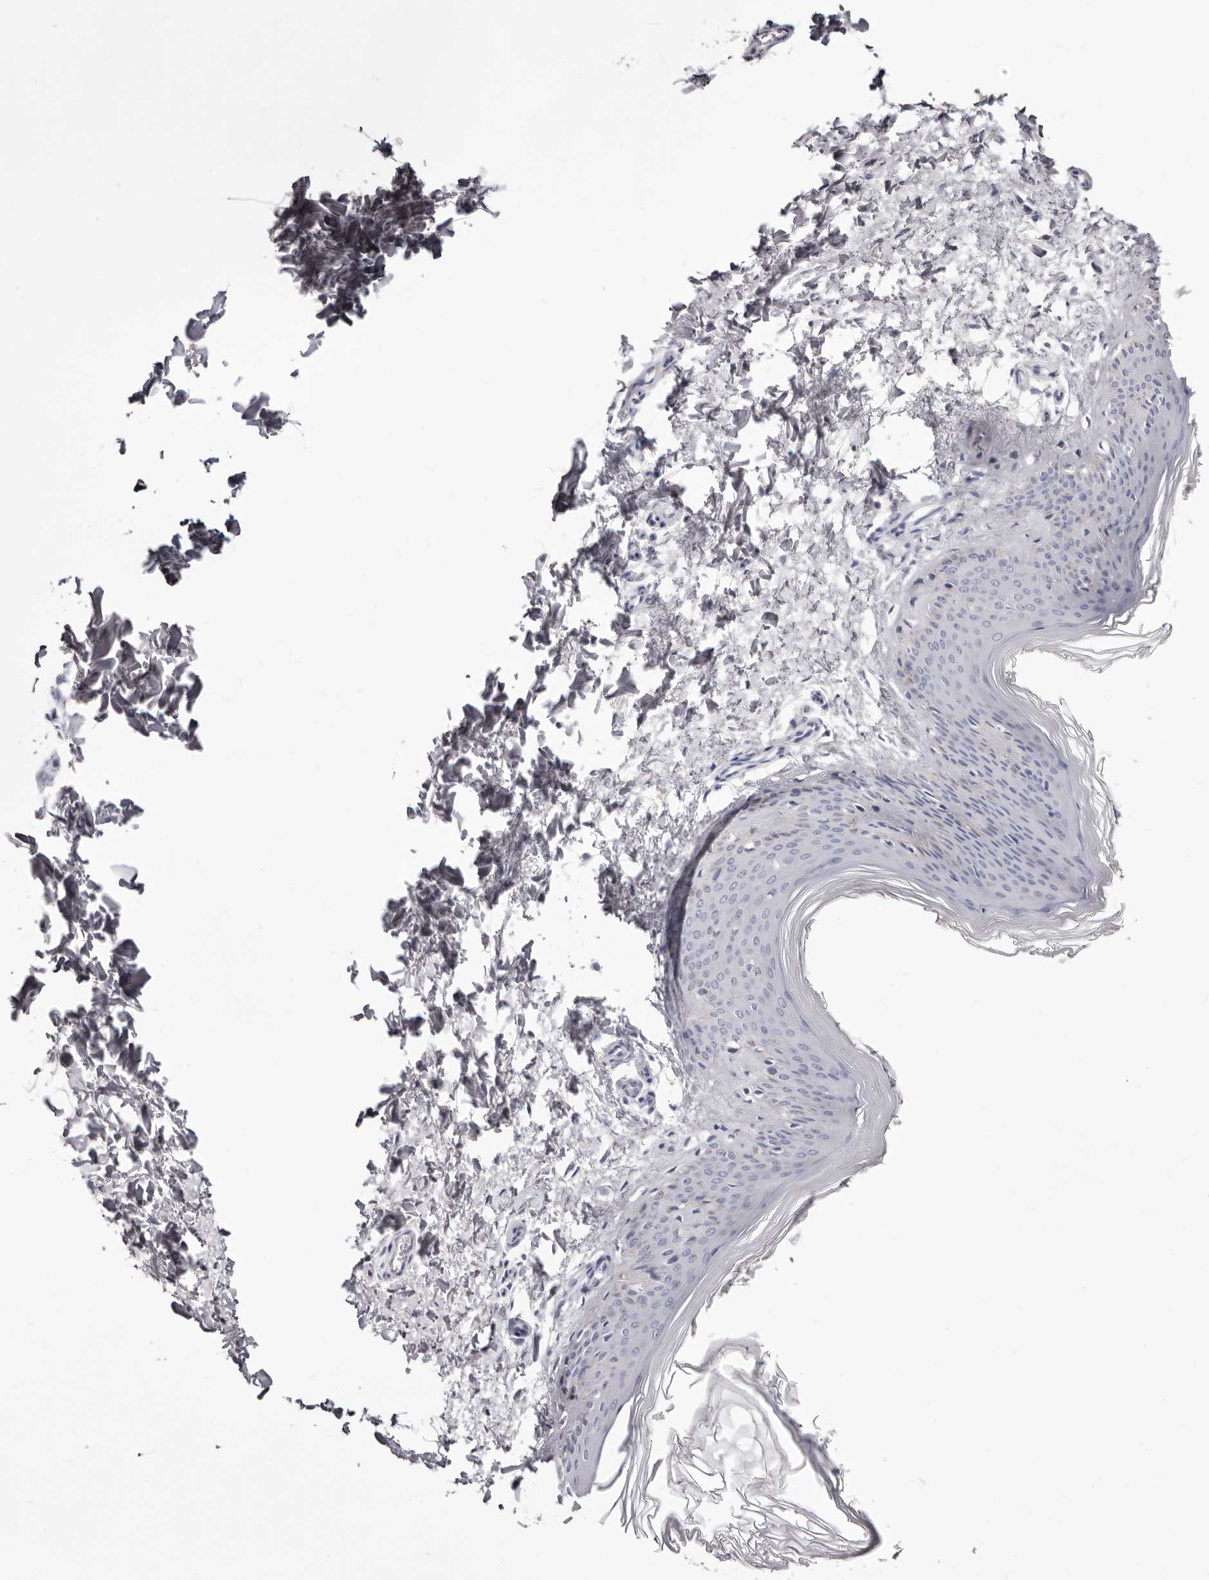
{"staining": {"intensity": "negative", "quantity": "none", "location": "none"}, "tissue": "skin", "cell_type": "Fibroblasts", "image_type": "normal", "snomed": [{"axis": "morphology", "description": "Normal tissue, NOS"}, {"axis": "topography", "description": "Skin"}], "caption": "An image of human skin is negative for staining in fibroblasts. (Immunohistochemistry, brightfield microscopy, high magnification).", "gene": "LPO", "patient": {"sex": "female", "age": 27}}